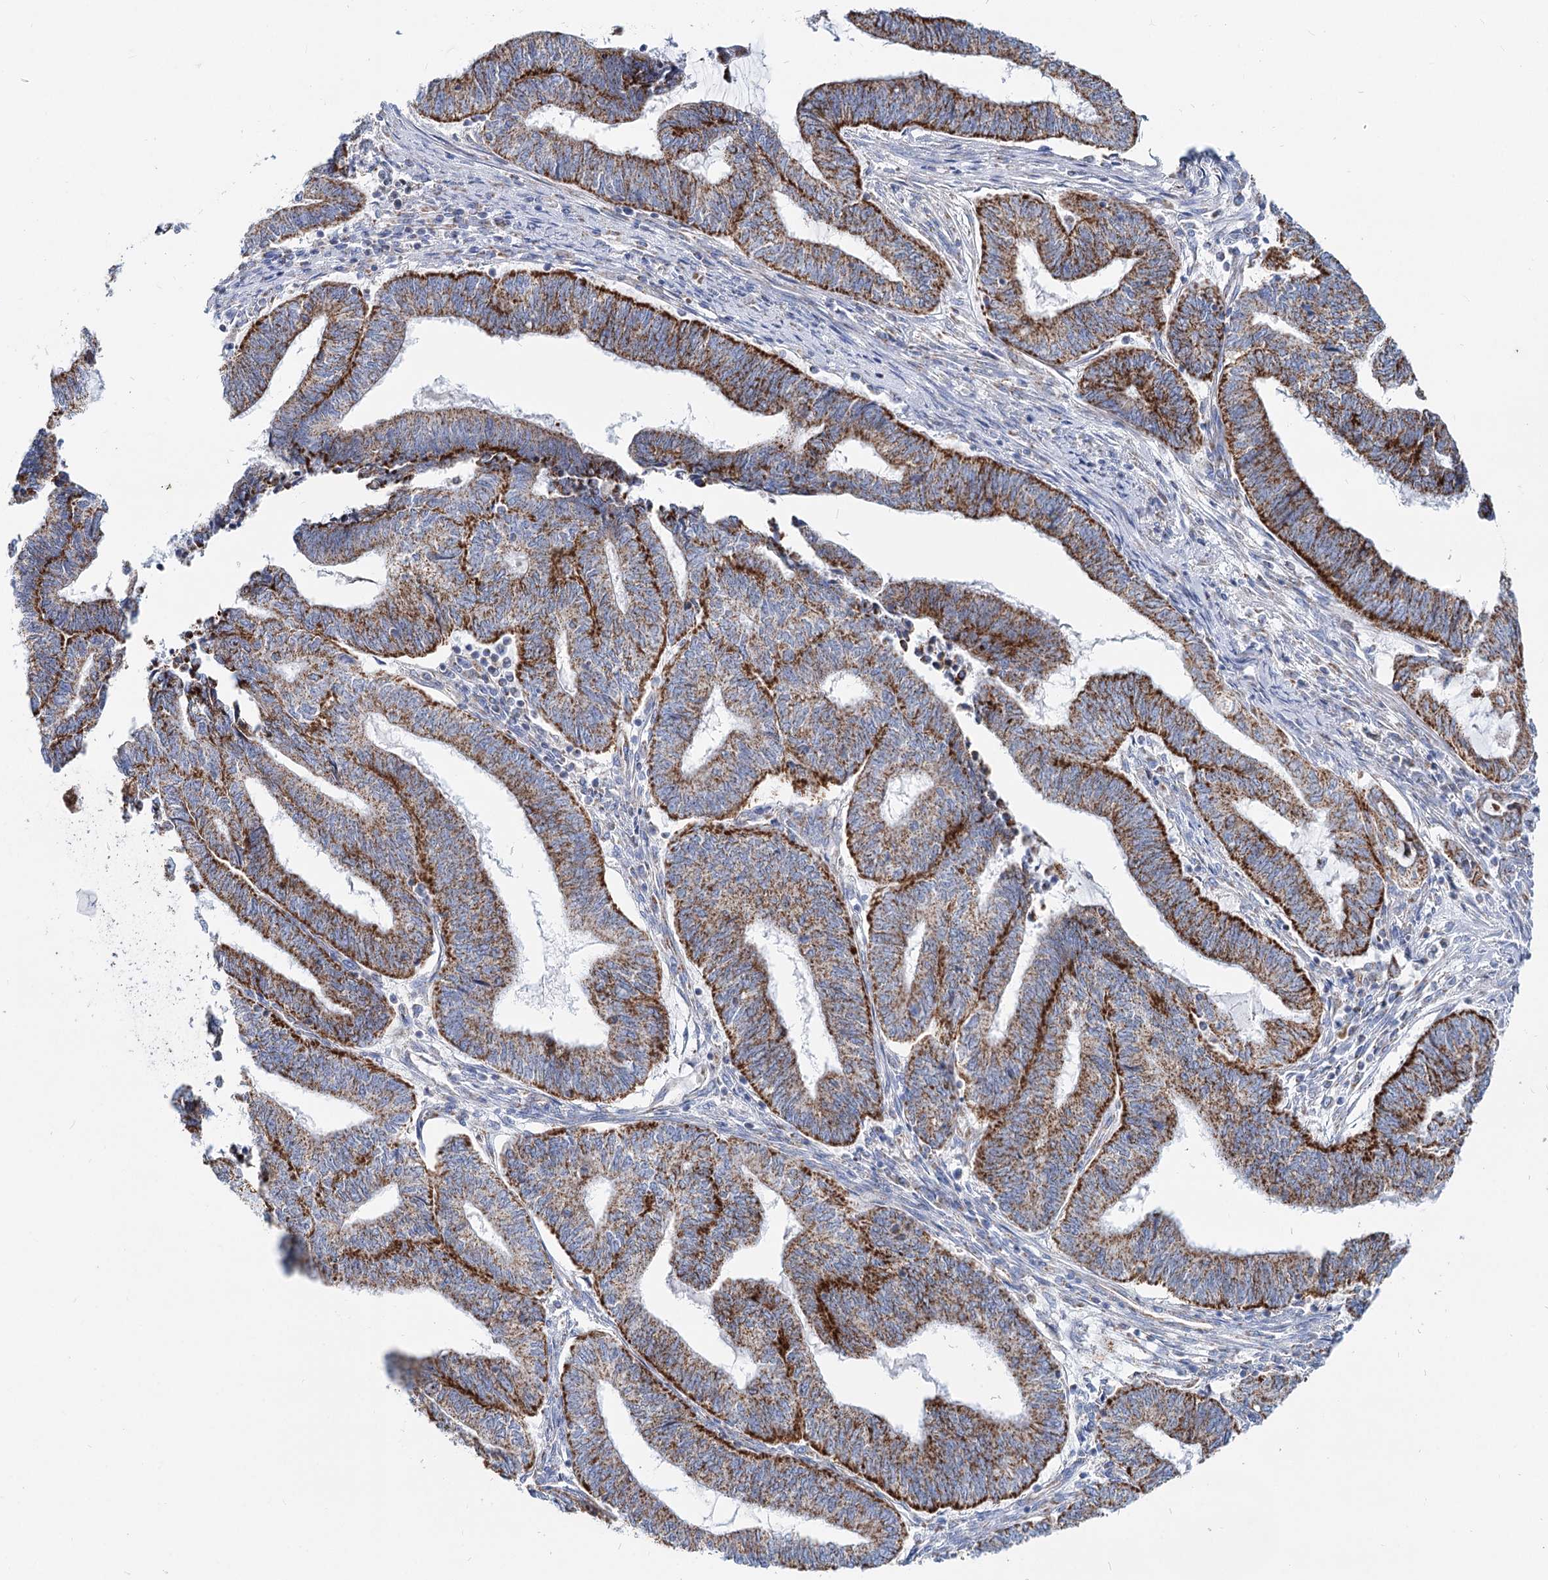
{"staining": {"intensity": "strong", "quantity": "25%-75%", "location": "cytoplasmic/membranous"}, "tissue": "endometrial cancer", "cell_type": "Tumor cells", "image_type": "cancer", "snomed": [{"axis": "morphology", "description": "Adenocarcinoma, NOS"}, {"axis": "topography", "description": "Uterus"}, {"axis": "topography", "description": "Endometrium"}], "caption": "IHC image of neoplastic tissue: endometrial cancer (adenocarcinoma) stained using immunohistochemistry demonstrates high levels of strong protein expression localized specifically in the cytoplasmic/membranous of tumor cells, appearing as a cytoplasmic/membranous brown color.", "gene": "MCCC2", "patient": {"sex": "female", "age": 70}}